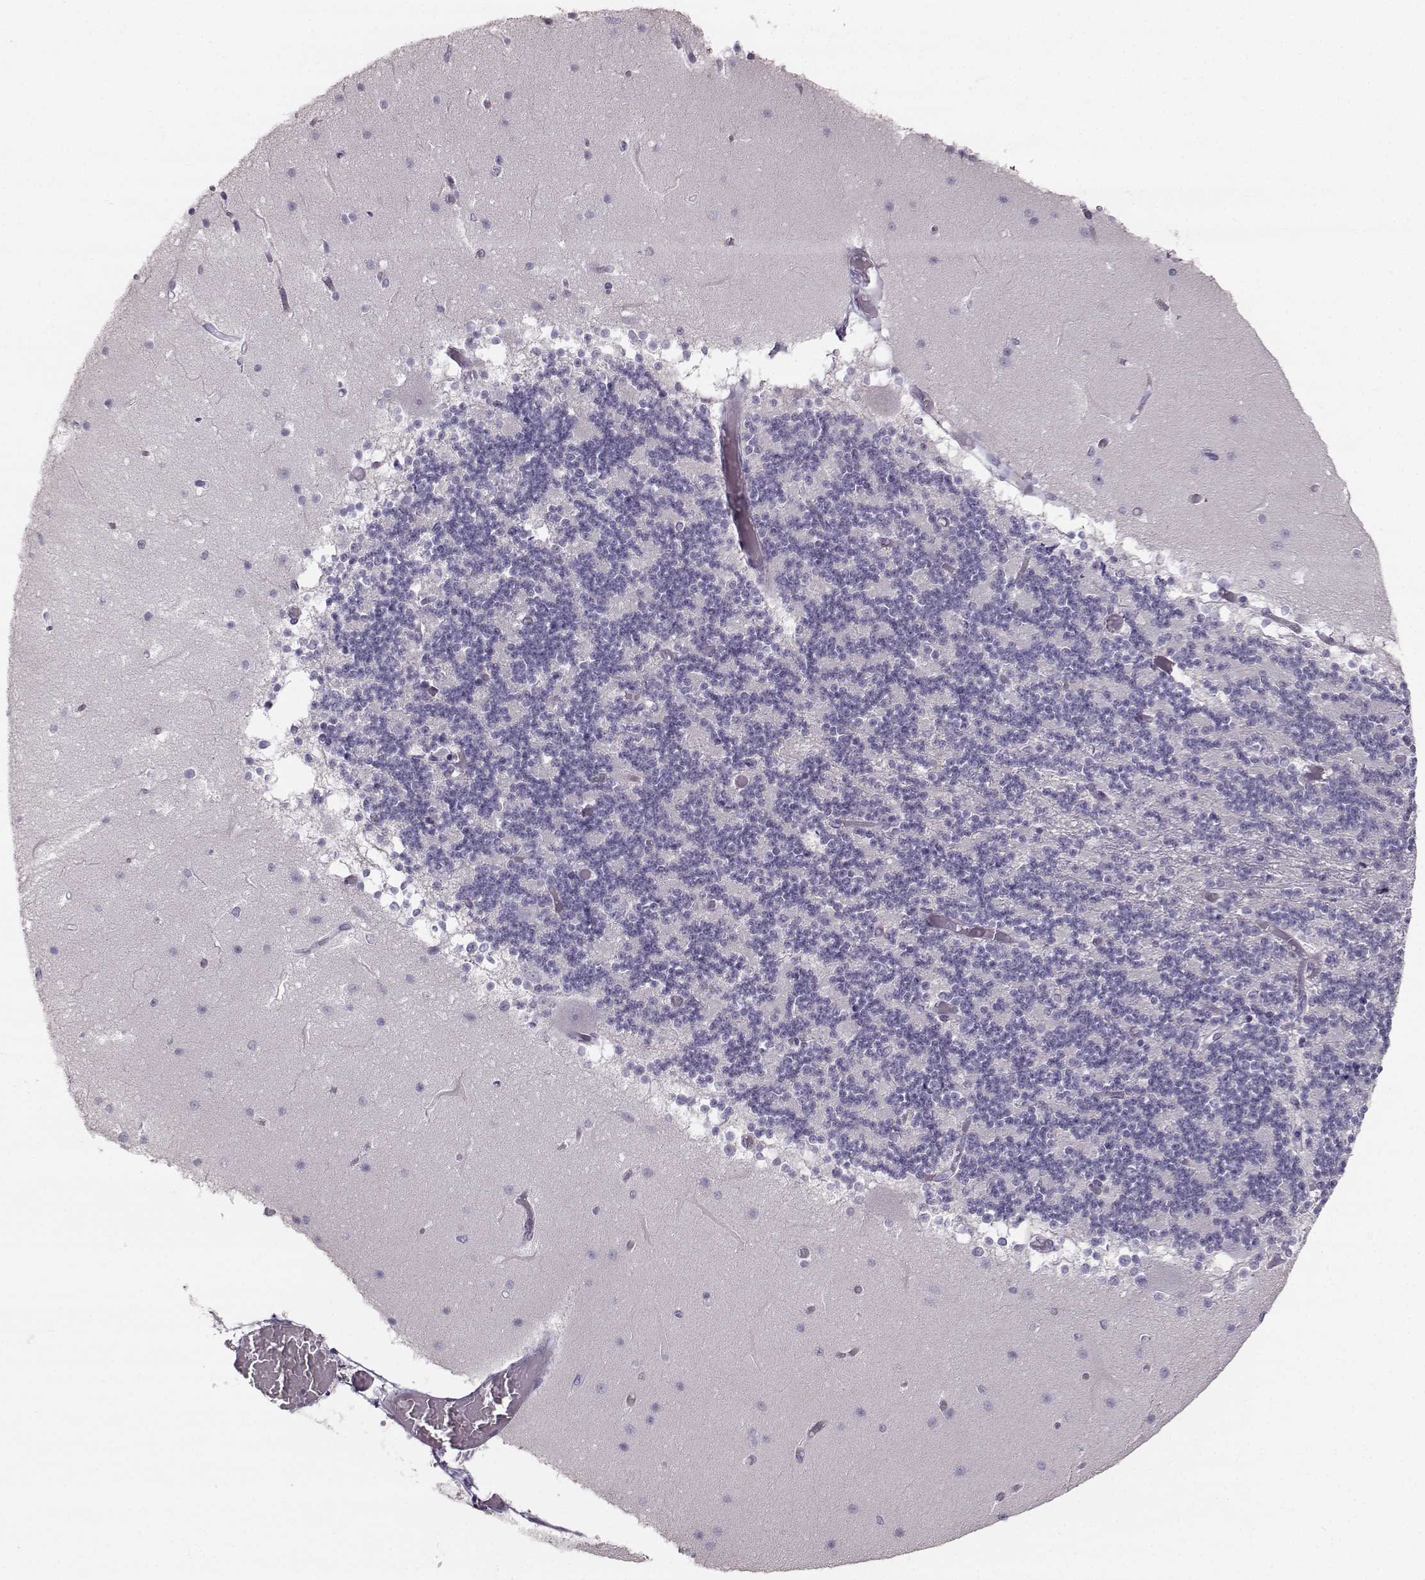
{"staining": {"intensity": "negative", "quantity": "none", "location": "none"}, "tissue": "cerebellum", "cell_type": "Cells in granular layer", "image_type": "normal", "snomed": [{"axis": "morphology", "description": "Normal tissue, NOS"}, {"axis": "topography", "description": "Cerebellum"}], "caption": "Immunohistochemistry (IHC) micrograph of normal cerebellum: cerebellum stained with DAB displays no significant protein expression in cells in granular layer. The staining is performed using DAB brown chromogen with nuclei counter-stained in using hematoxylin.", "gene": "CASR", "patient": {"sex": "female", "age": 28}}